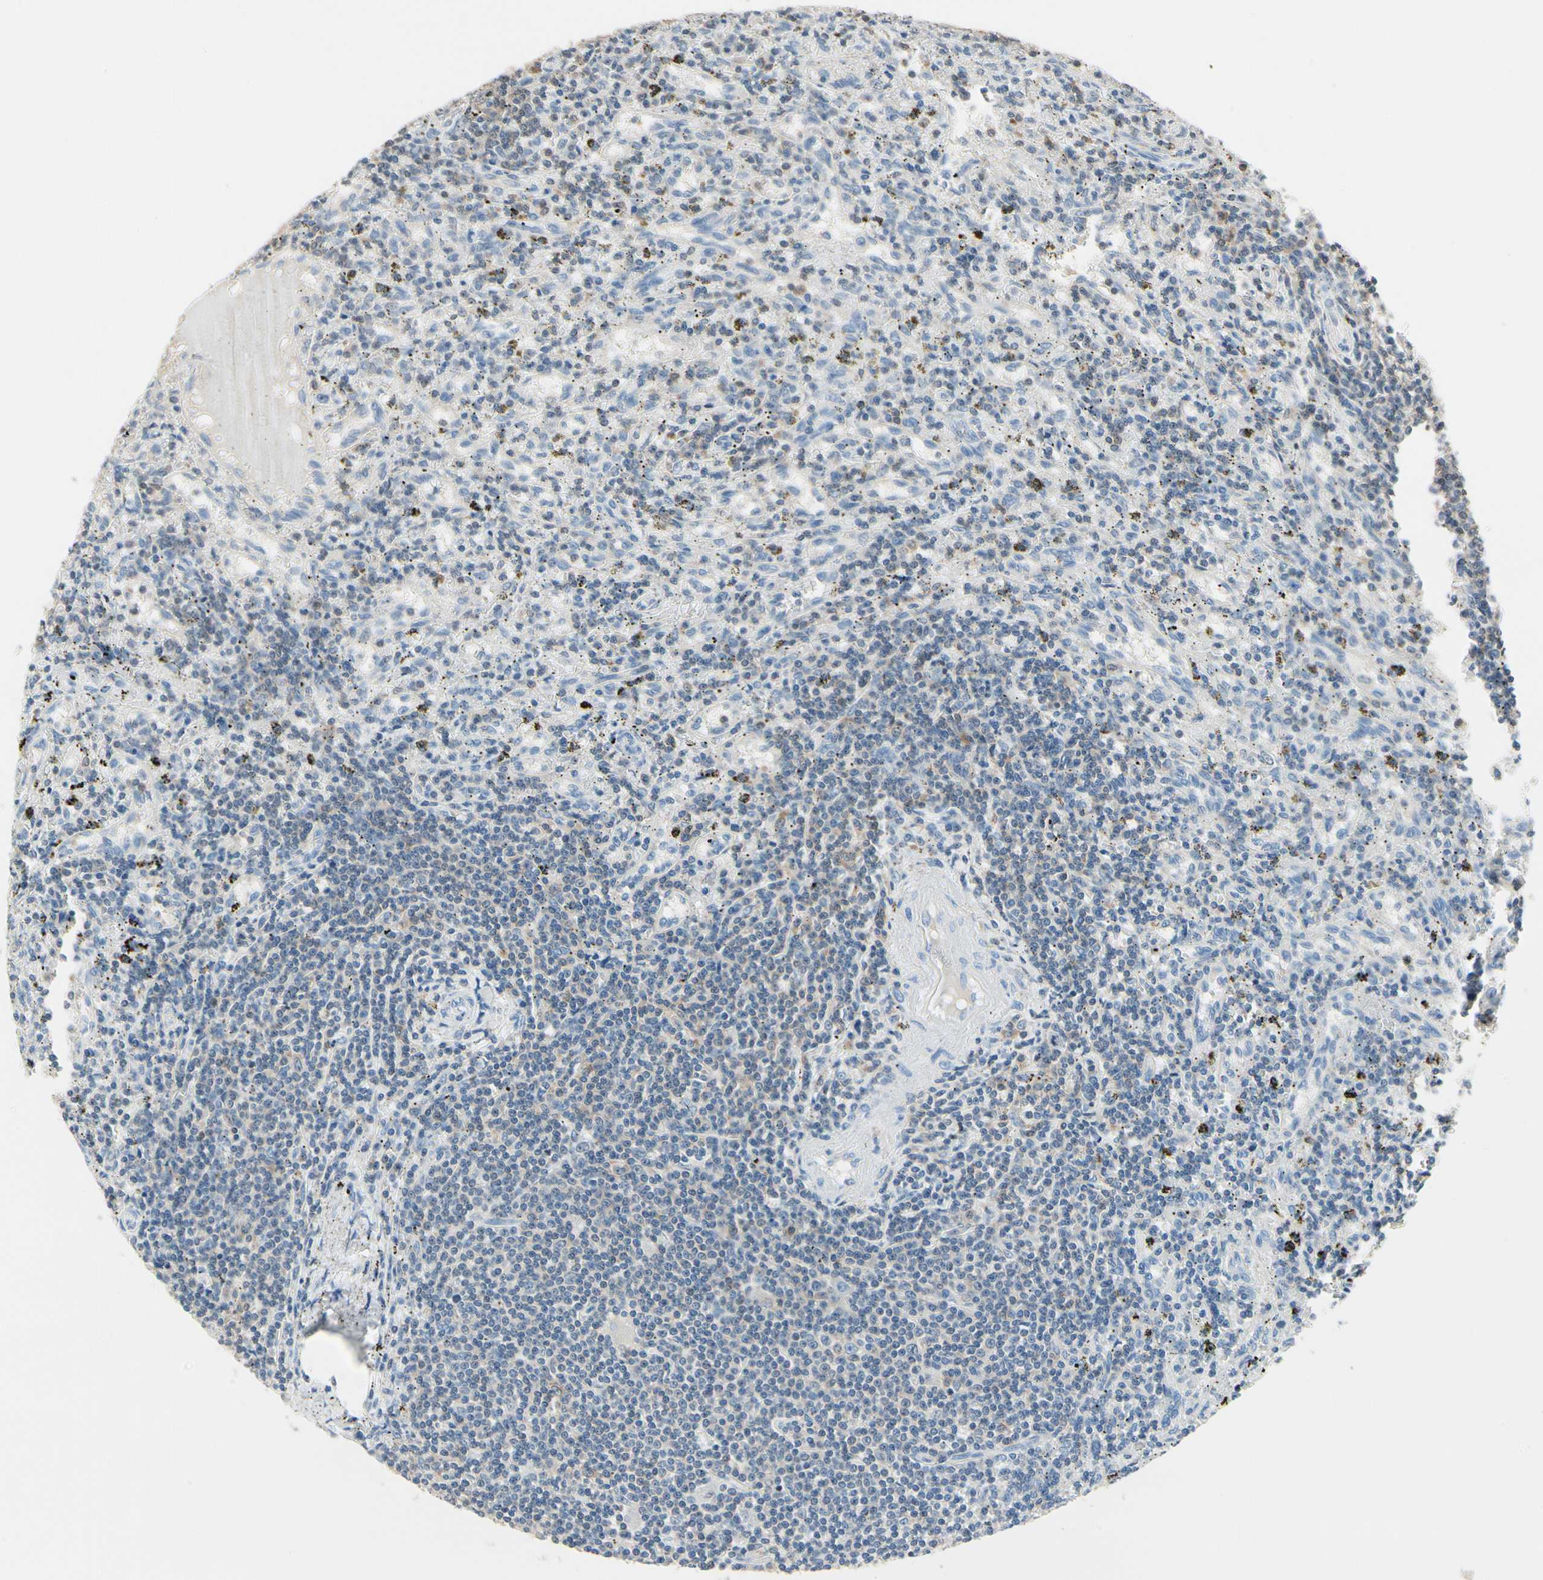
{"staining": {"intensity": "negative", "quantity": "none", "location": "none"}, "tissue": "lymphoma", "cell_type": "Tumor cells", "image_type": "cancer", "snomed": [{"axis": "morphology", "description": "Malignant lymphoma, non-Hodgkin's type, Low grade"}, {"axis": "topography", "description": "Spleen"}], "caption": "Human lymphoma stained for a protein using immunohistochemistry (IHC) demonstrates no positivity in tumor cells.", "gene": "NFATC2", "patient": {"sex": "male", "age": 76}}